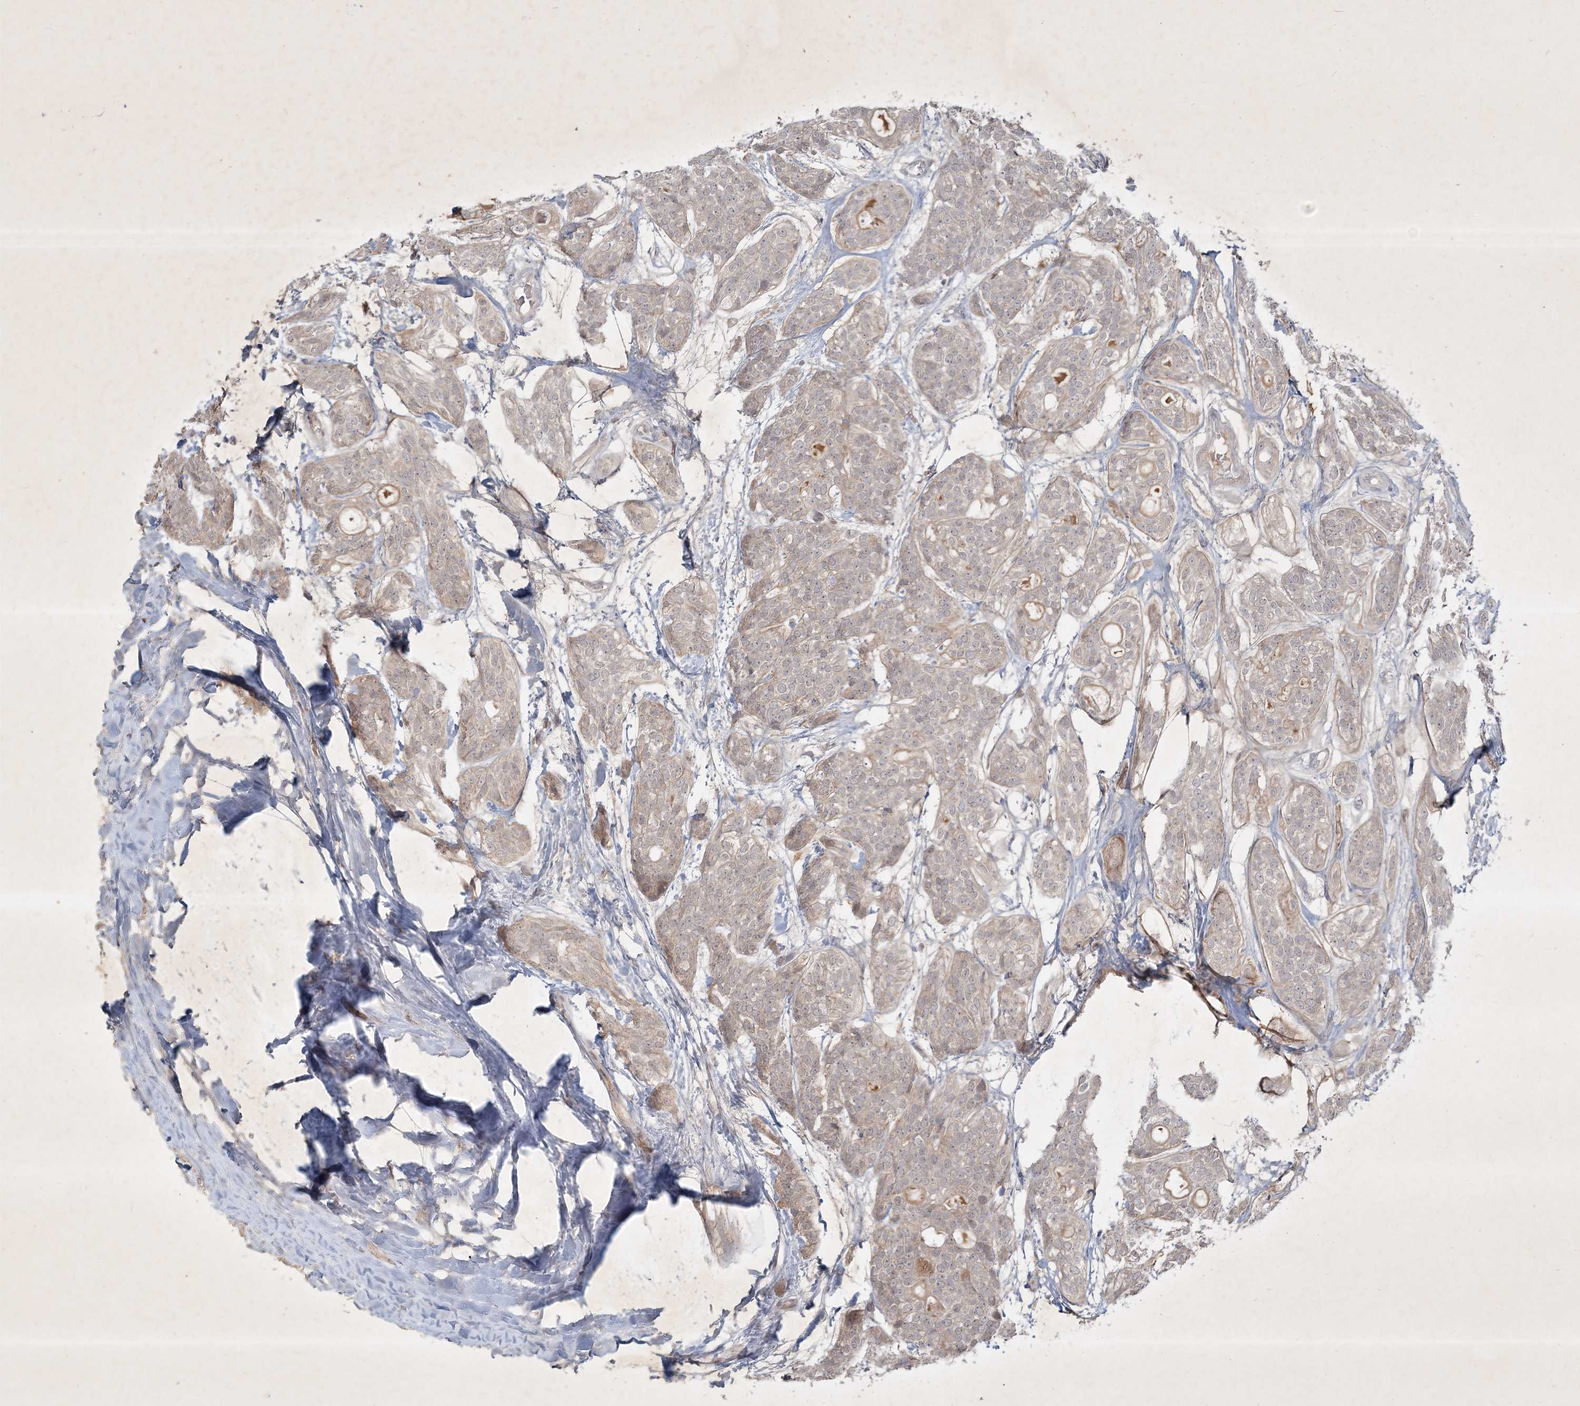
{"staining": {"intensity": "weak", "quantity": "25%-75%", "location": "cytoplasmic/membranous"}, "tissue": "head and neck cancer", "cell_type": "Tumor cells", "image_type": "cancer", "snomed": [{"axis": "morphology", "description": "Adenocarcinoma, NOS"}, {"axis": "topography", "description": "Head-Neck"}], "caption": "Immunohistochemical staining of human head and neck adenocarcinoma shows low levels of weak cytoplasmic/membranous staining in about 25%-75% of tumor cells.", "gene": "BOD1", "patient": {"sex": "male", "age": 66}}